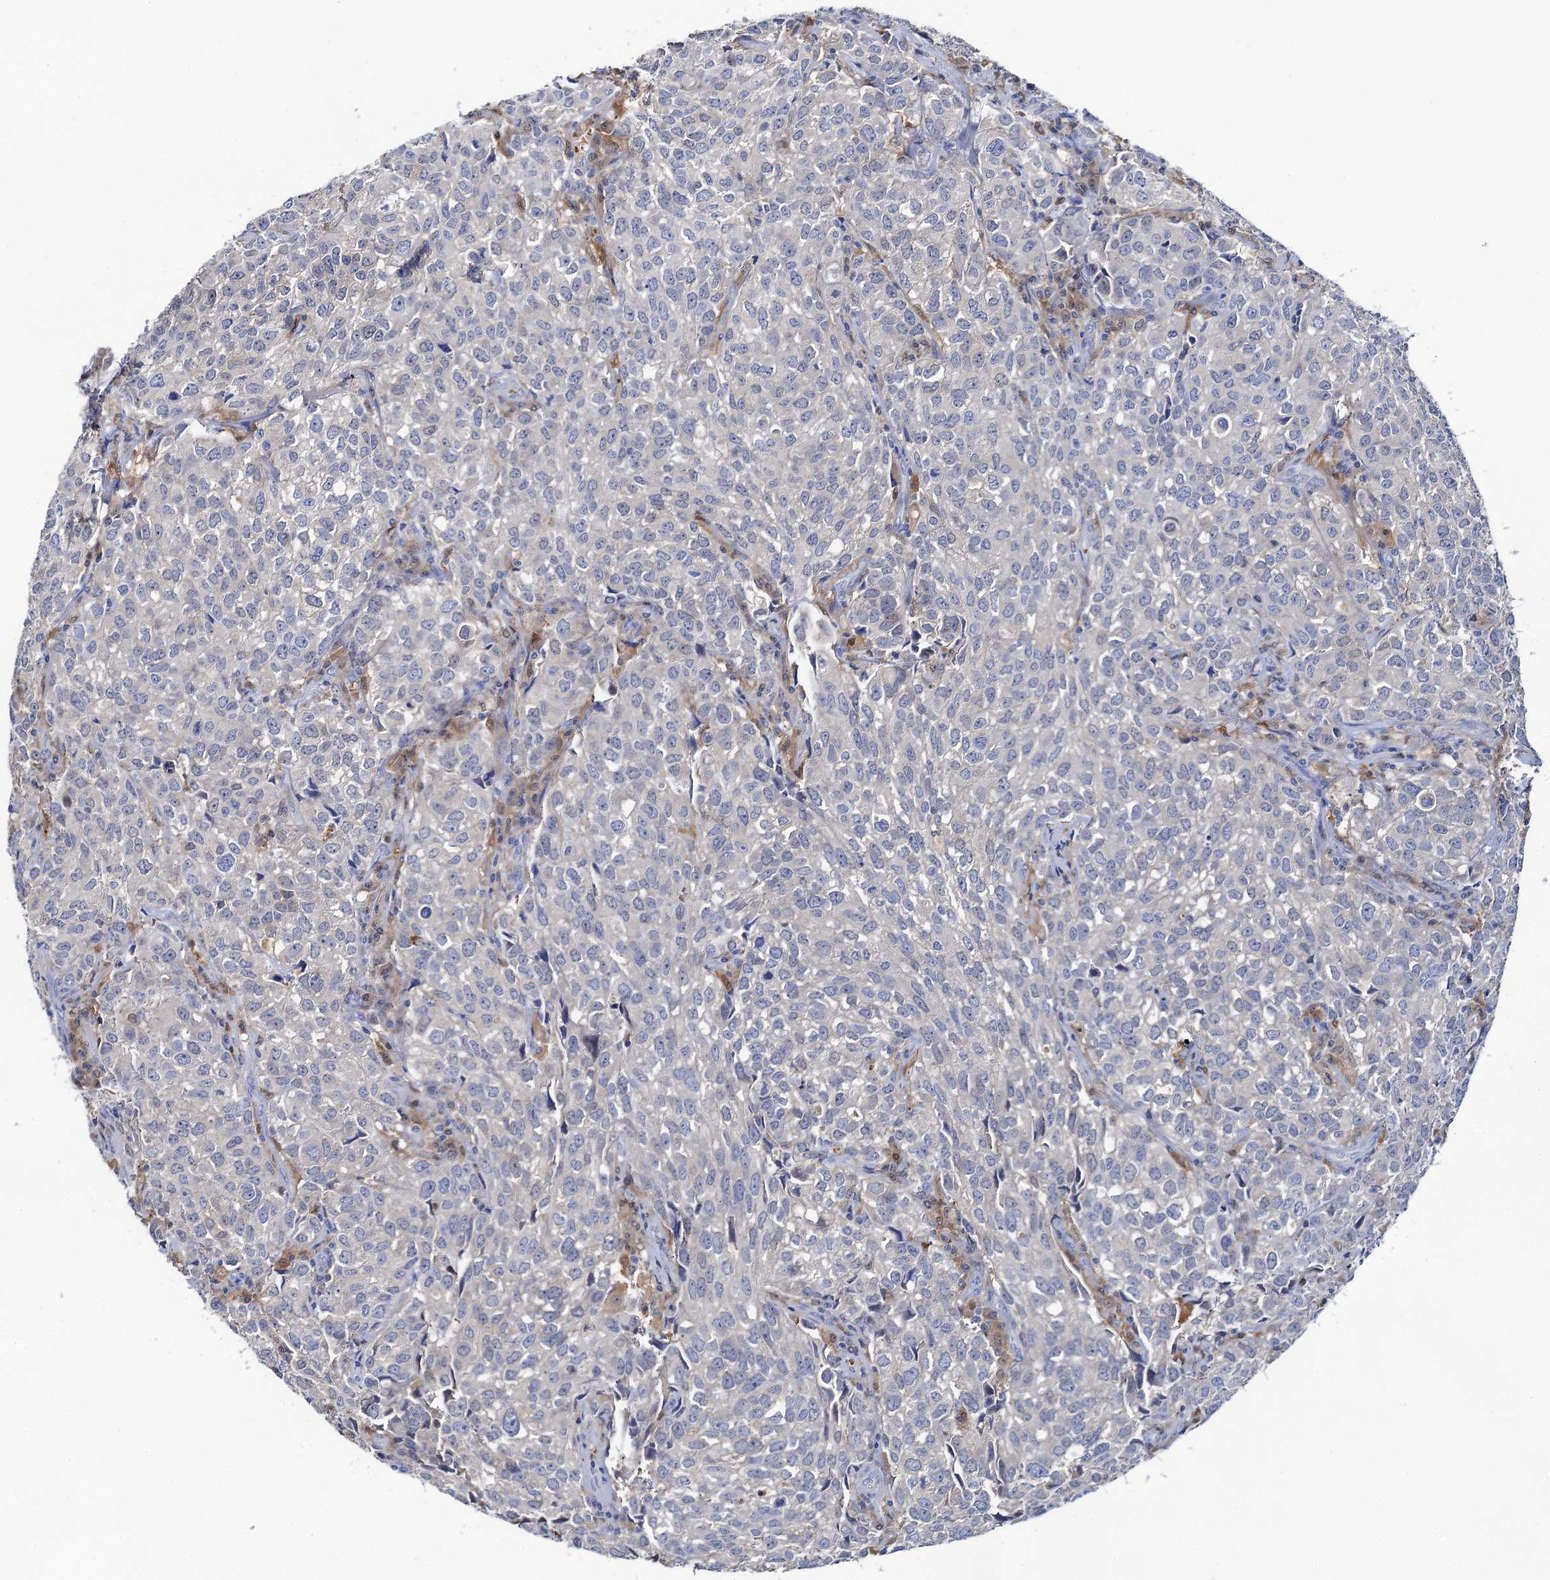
{"staining": {"intensity": "negative", "quantity": "none", "location": "none"}, "tissue": "urothelial cancer", "cell_type": "Tumor cells", "image_type": "cancer", "snomed": [{"axis": "morphology", "description": "Urothelial carcinoma, High grade"}, {"axis": "topography", "description": "Urinary bladder"}], "caption": "Tumor cells show no significant staining in urothelial carcinoma (high-grade).", "gene": "FAH", "patient": {"sex": "female", "age": 75}}